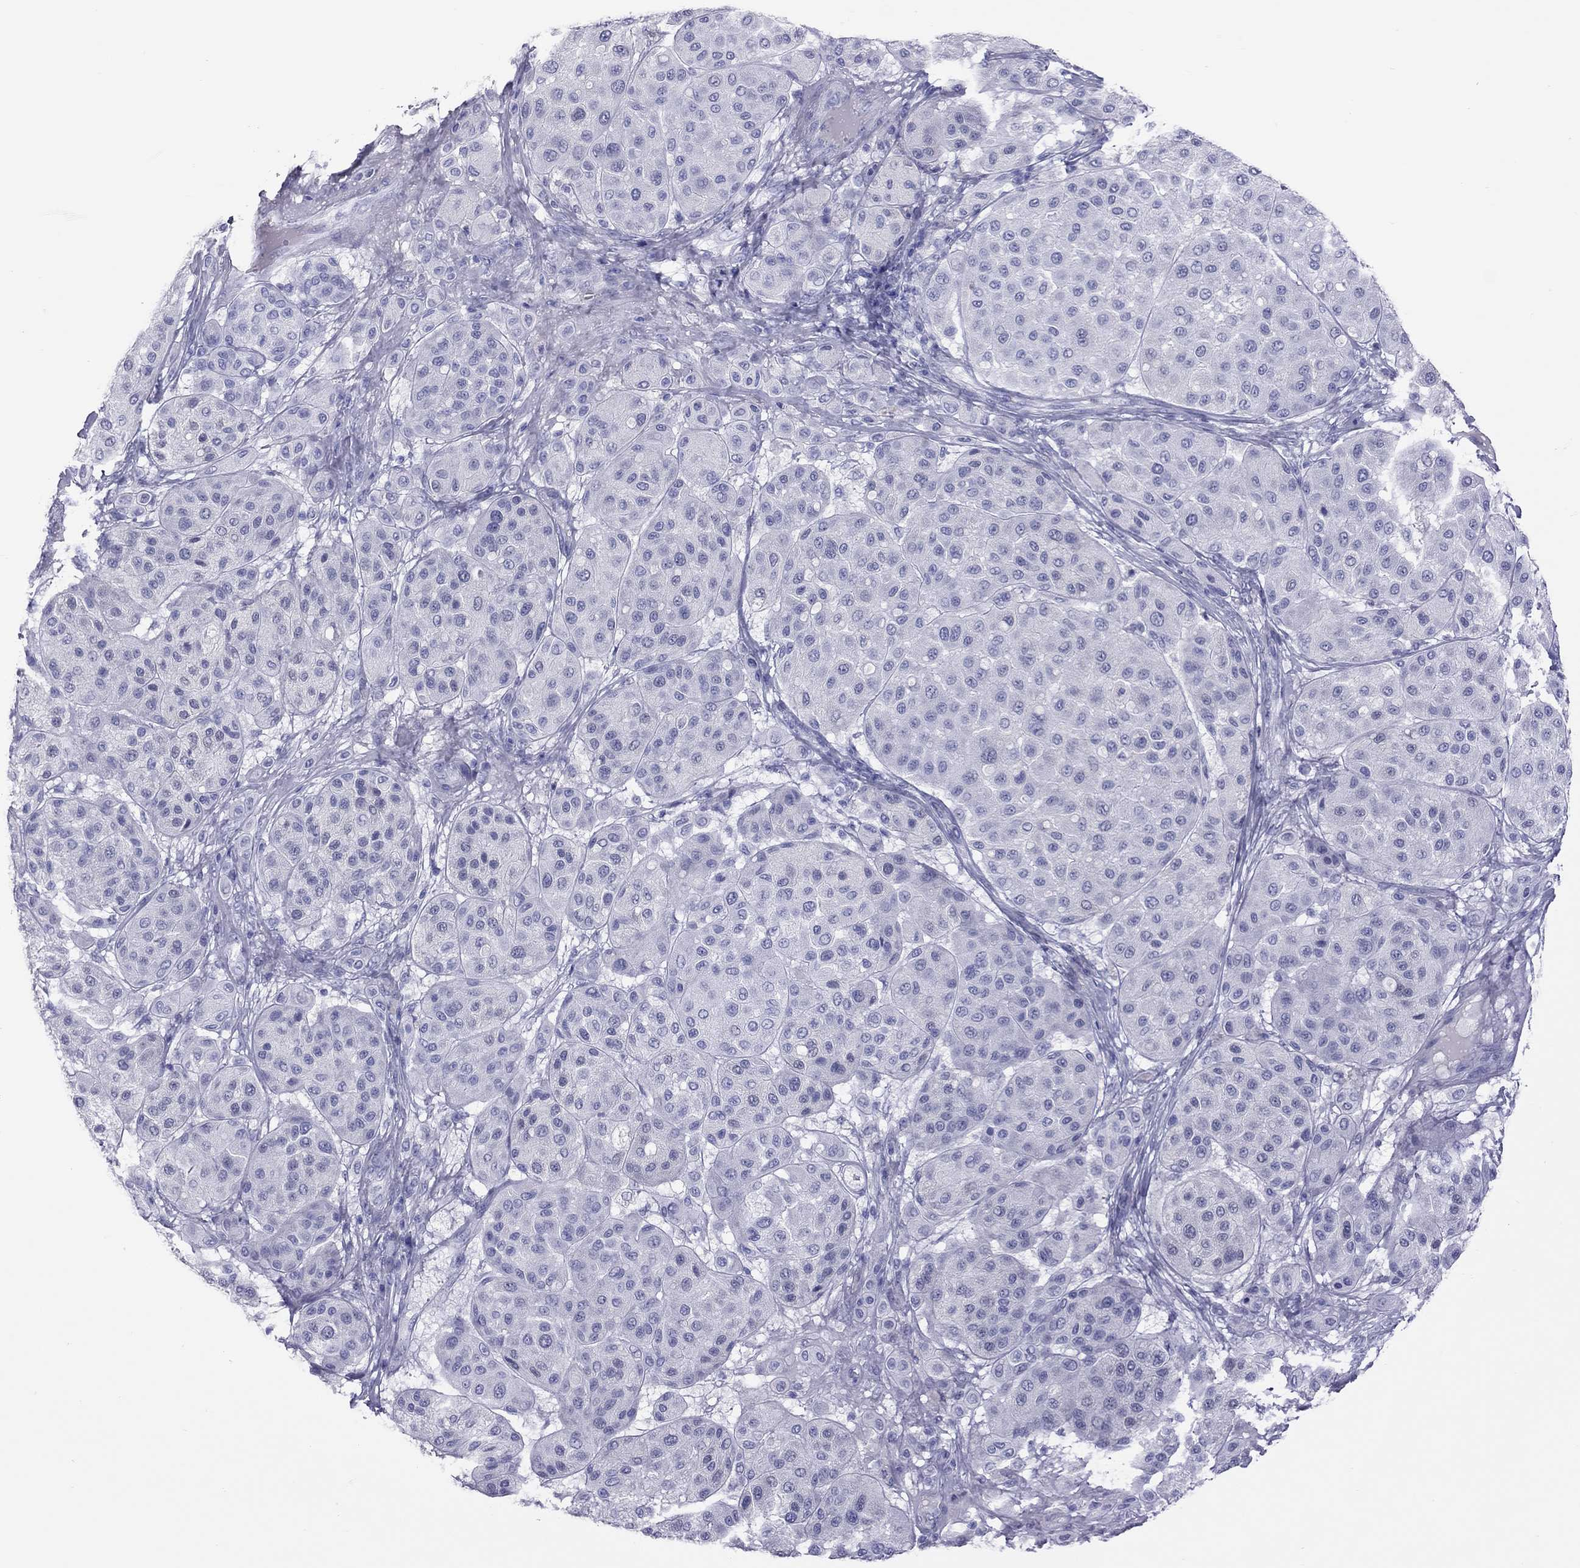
{"staining": {"intensity": "negative", "quantity": "none", "location": "none"}, "tissue": "melanoma", "cell_type": "Tumor cells", "image_type": "cancer", "snomed": [{"axis": "morphology", "description": "Malignant melanoma, Metastatic site"}, {"axis": "topography", "description": "Smooth muscle"}], "caption": "High power microscopy micrograph of an IHC image of melanoma, revealing no significant staining in tumor cells.", "gene": "STAG3", "patient": {"sex": "male", "age": 41}}